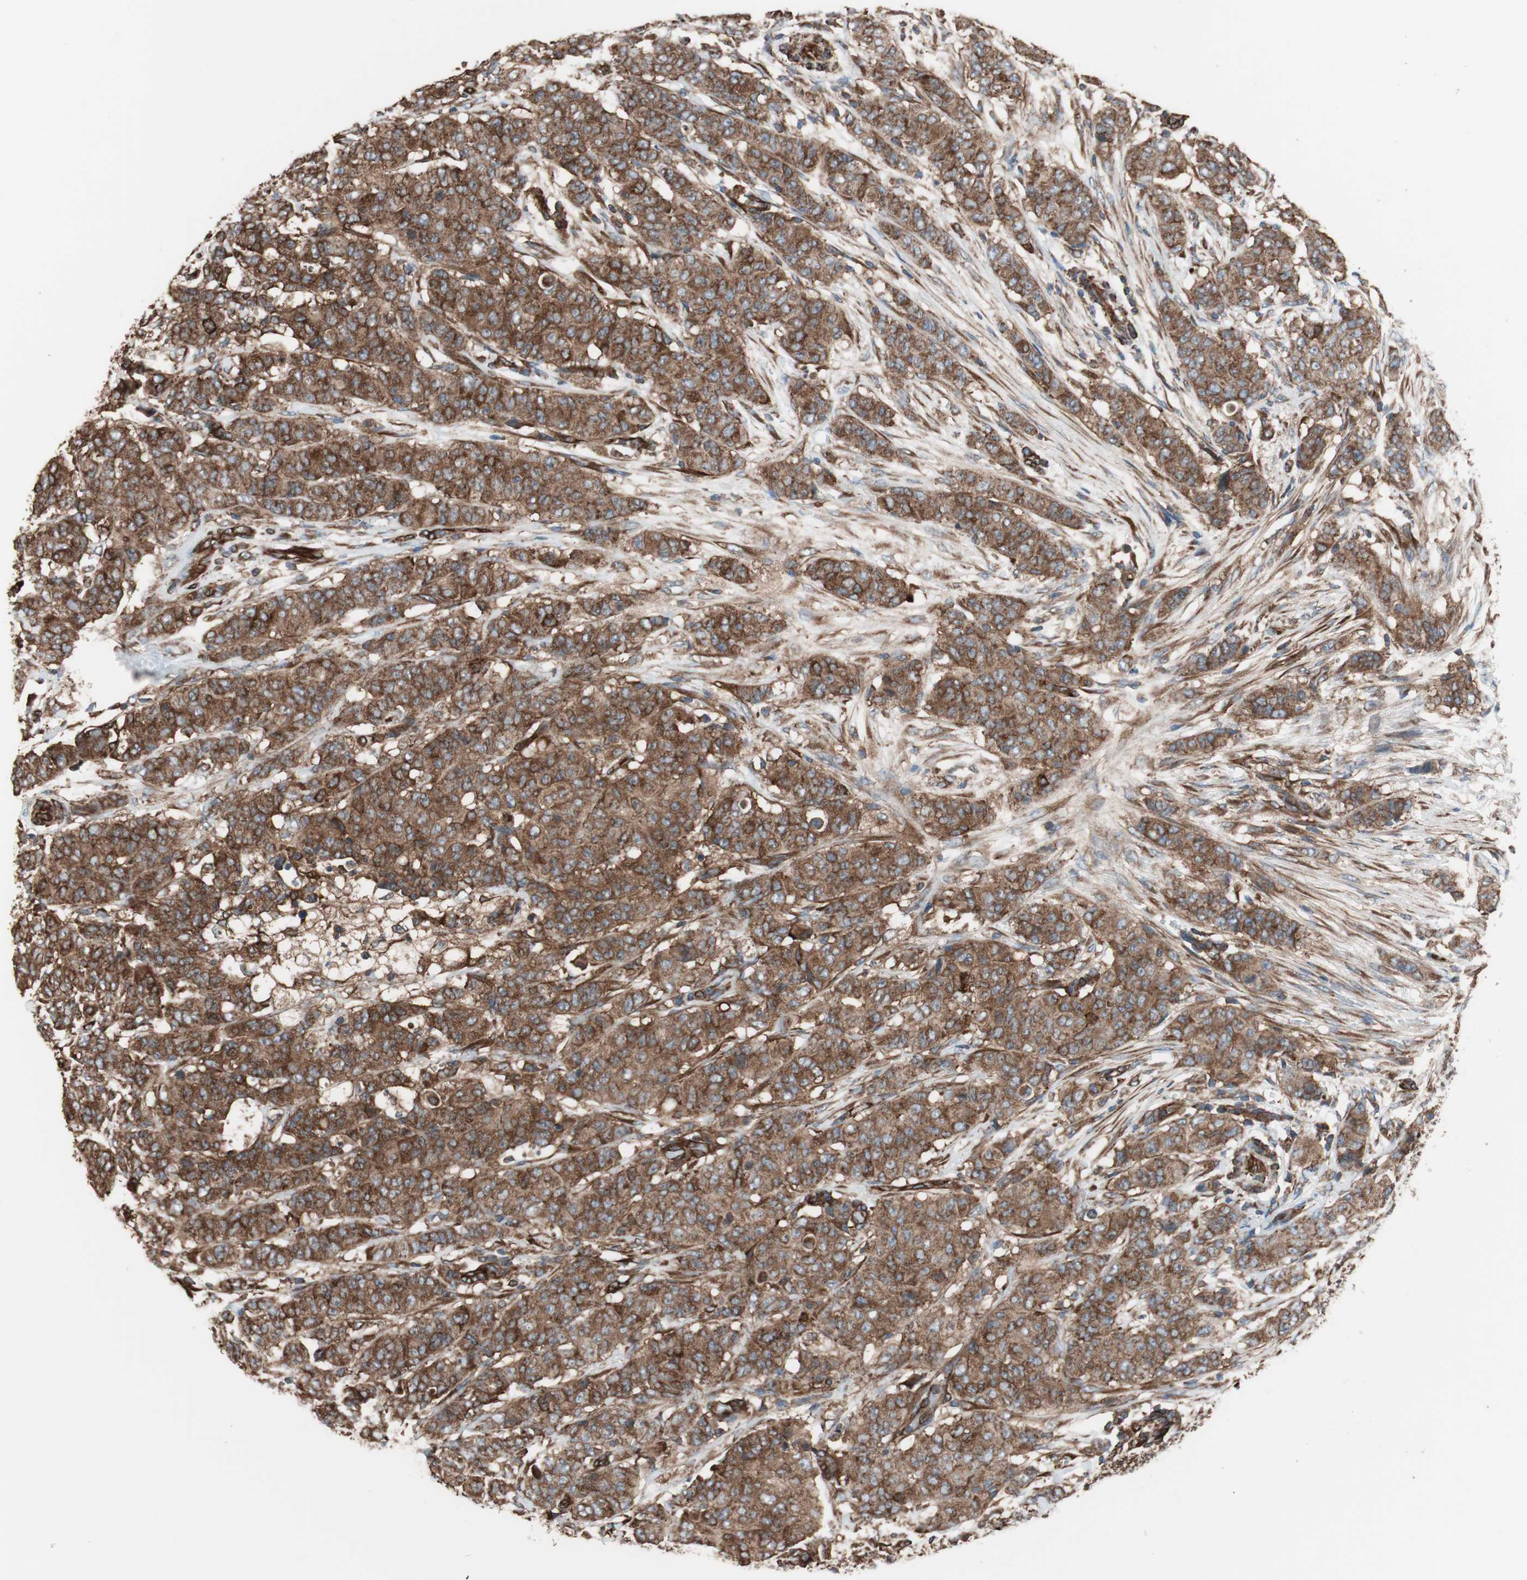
{"staining": {"intensity": "strong", "quantity": ">75%", "location": "cytoplasmic/membranous"}, "tissue": "breast cancer", "cell_type": "Tumor cells", "image_type": "cancer", "snomed": [{"axis": "morphology", "description": "Duct carcinoma"}, {"axis": "topography", "description": "Breast"}], "caption": "Immunohistochemistry (IHC) (DAB) staining of breast cancer (invasive ductal carcinoma) displays strong cytoplasmic/membranous protein staining in about >75% of tumor cells.", "gene": "GPSM2", "patient": {"sex": "female", "age": 40}}